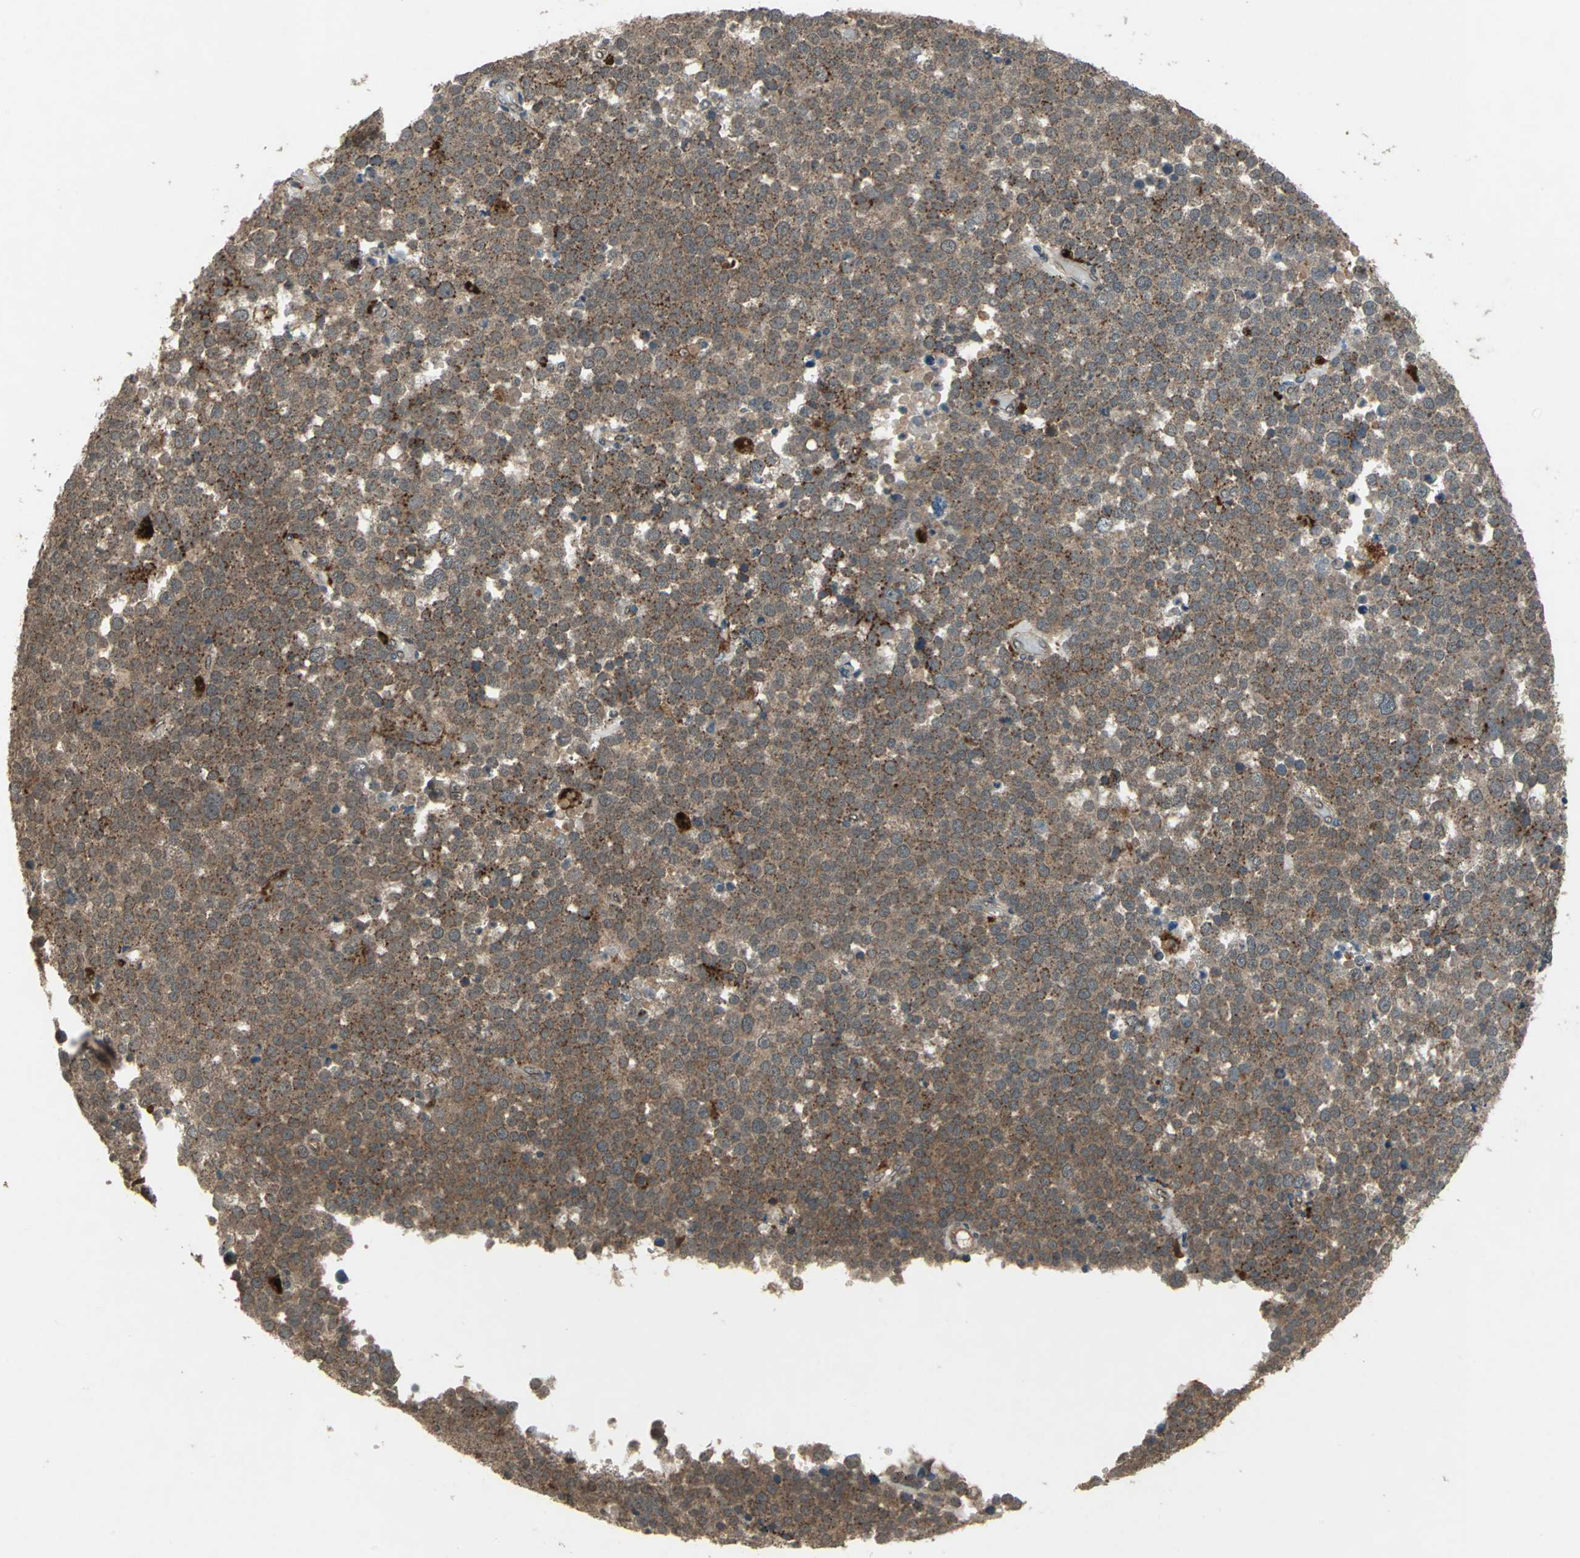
{"staining": {"intensity": "moderate", "quantity": ">75%", "location": "cytoplasmic/membranous"}, "tissue": "testis cancer", "cell_type": "Tumor cells", "image_type": "cancer", "snomed": [{"axis": "morphology", "description": "Seminoma, NOS"}, {"axis": "topography", "description": "Testis"}], "caption": "High-power microscopy captured an immunohistochemistry histopathology image of testis cancer, revealing moderate cytoplasmic/membranous staining in about >75% of tumor cells.", "gene": "PYCARD", "patient": {"sex": "male", "age": 71}}